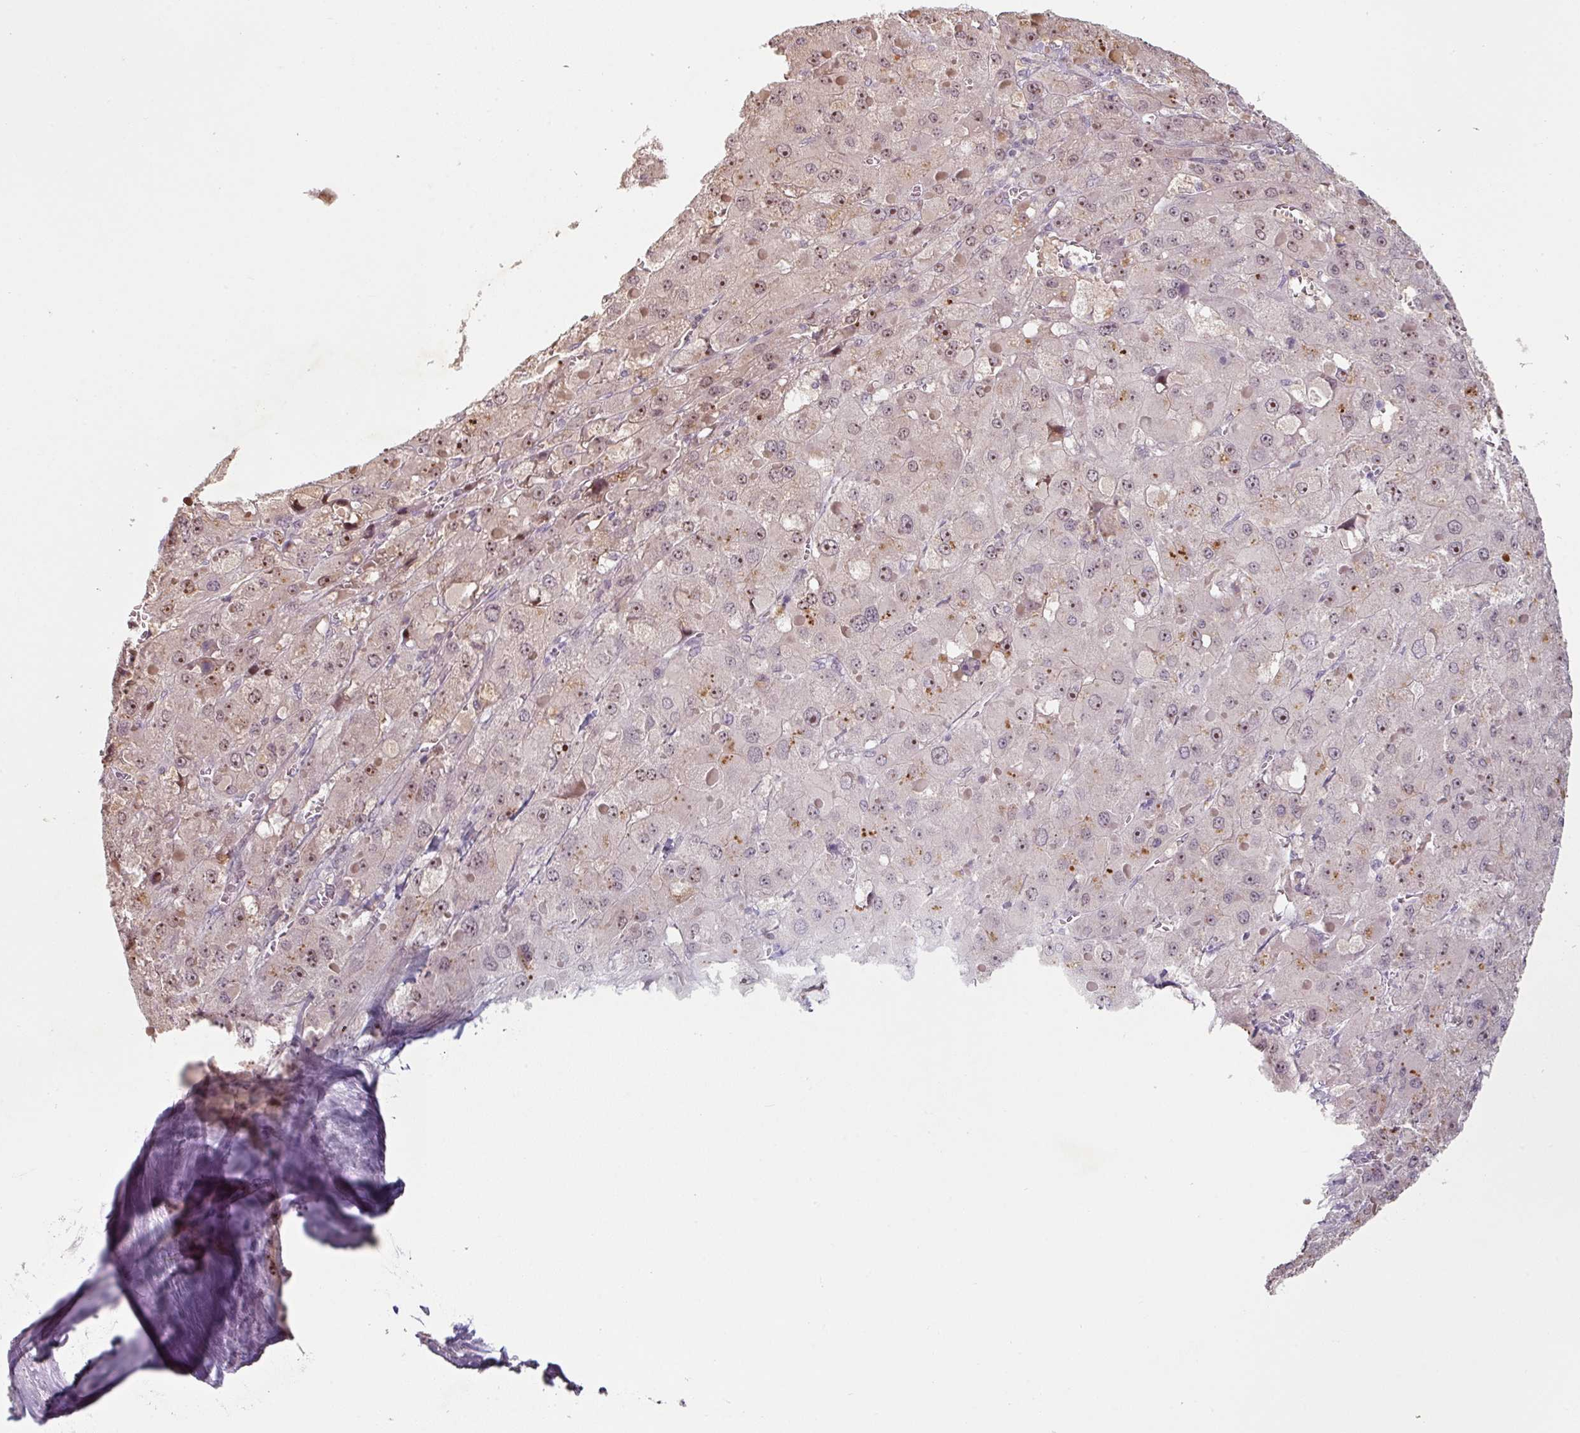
{"staining": {"intensity": "moderate", "quantity": "25%-75%", "location": "cytoplasmic/membranous,nuclear"}, "tissue": "liver cancer", "cell_type": "Tumor cells", "image_type": "cancer", "snomed": [{"axis": "morphology", "description": "Carcinoma, Hepatocellular, NOS"}, {"axis": "topography", "description": "Liver"}], "caption": "Liver cancer stained with immunohistochemistry reveals moderate cytoplasmic/membranous and nuclear expression in approximately 25%-75% of tumor cells.", "gene": "ZBTB6", "patient": {"sex": "female", "age": 73}}